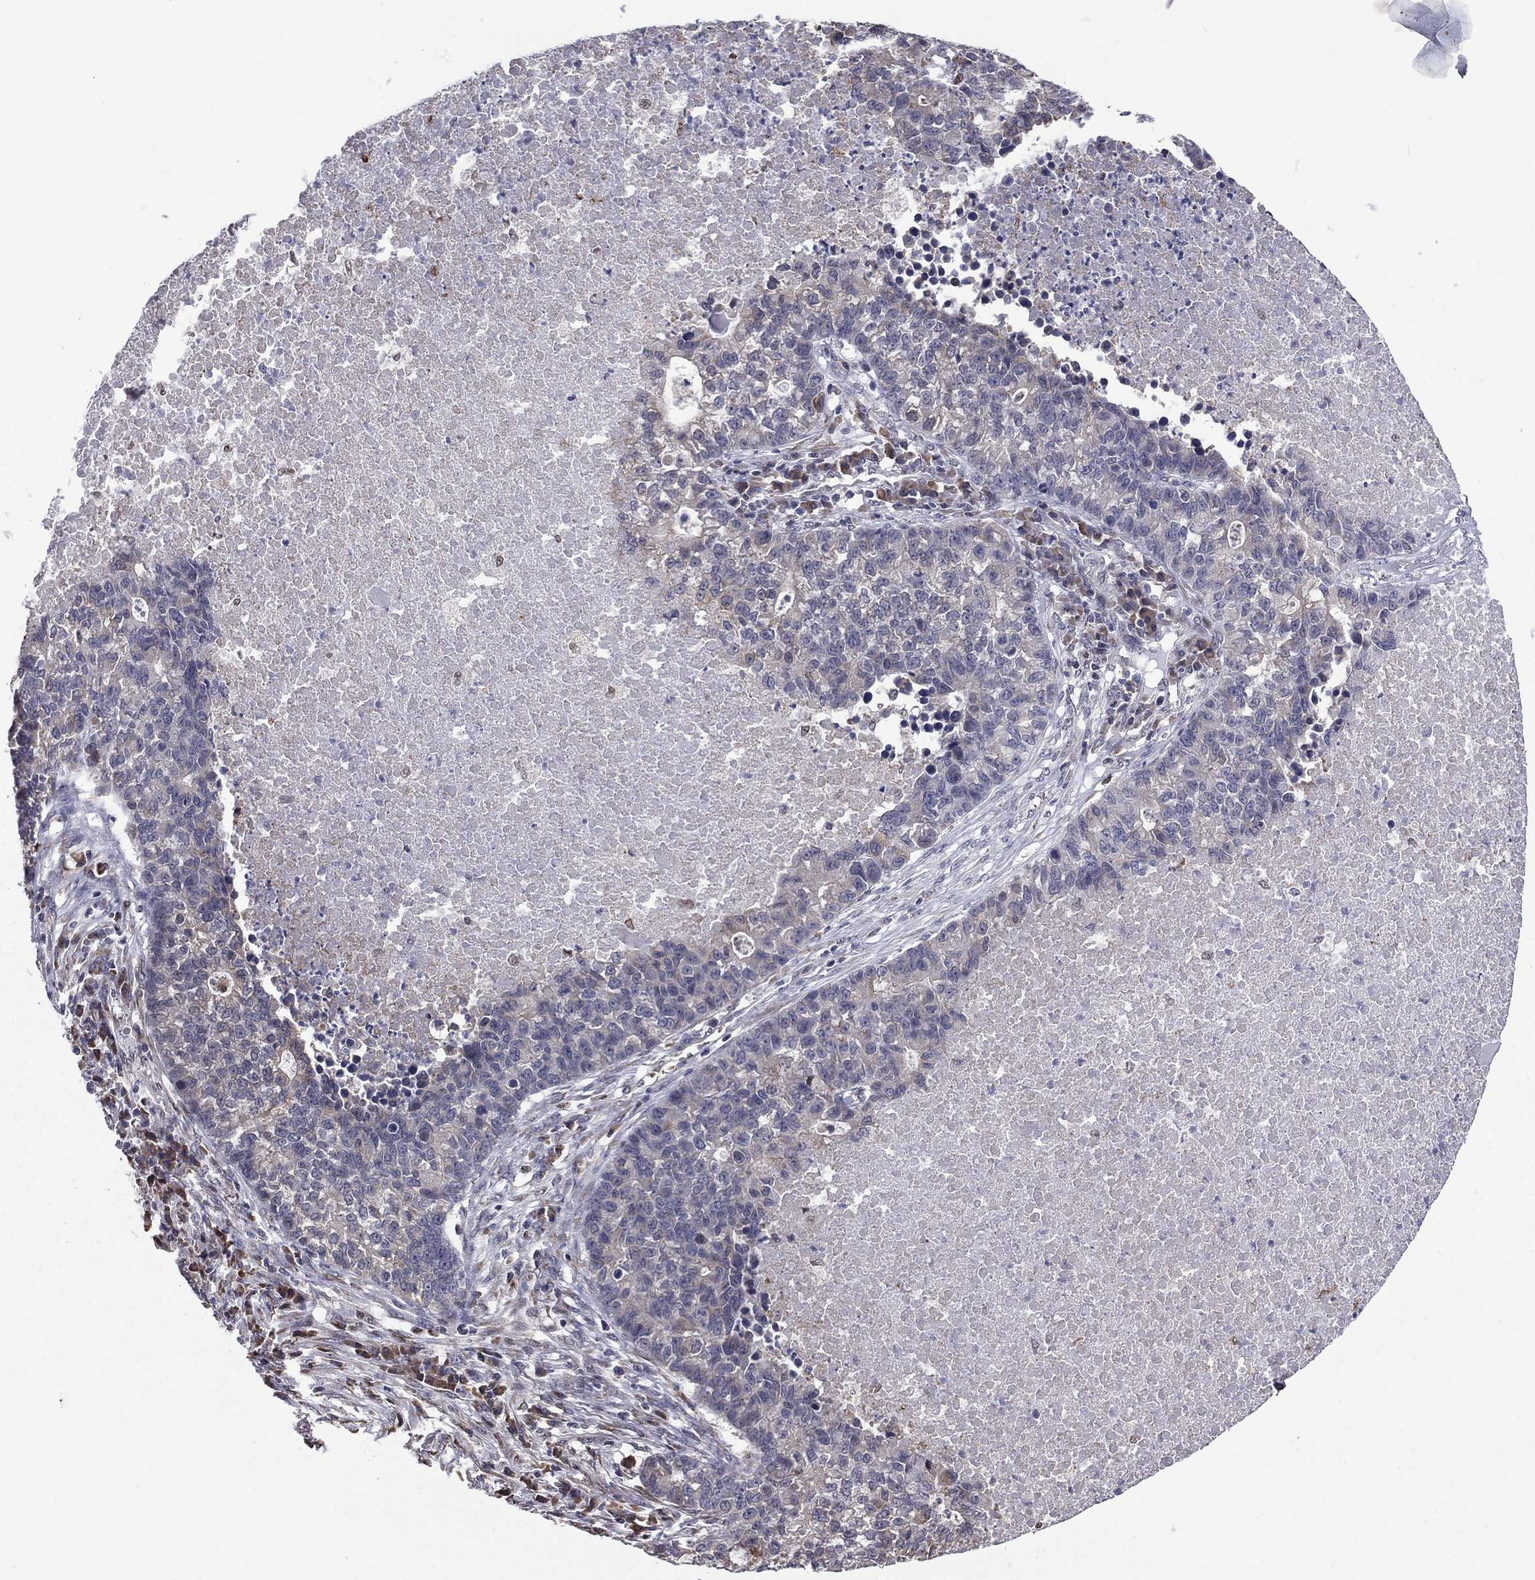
{"staining": {"intensity": "negative", "quantity": "none", "location": "none"}, "tissue": "lung cancer", "cell_type": "Tumor cells", "image_type": "cancer", "snomed": [{"axis": "morphology", "description": "Adenocarcinoma, NOS"}, {"axis": "topography", "description": "Lung"}], "caption": "IHC micrograph of neoplastic tissue: human adenocarcinoma (lung) stained with DAB displays no significant protein expression in tumor cells.", "gene": "HSPB2", "patient": {"sex": "male", "age": 57}}